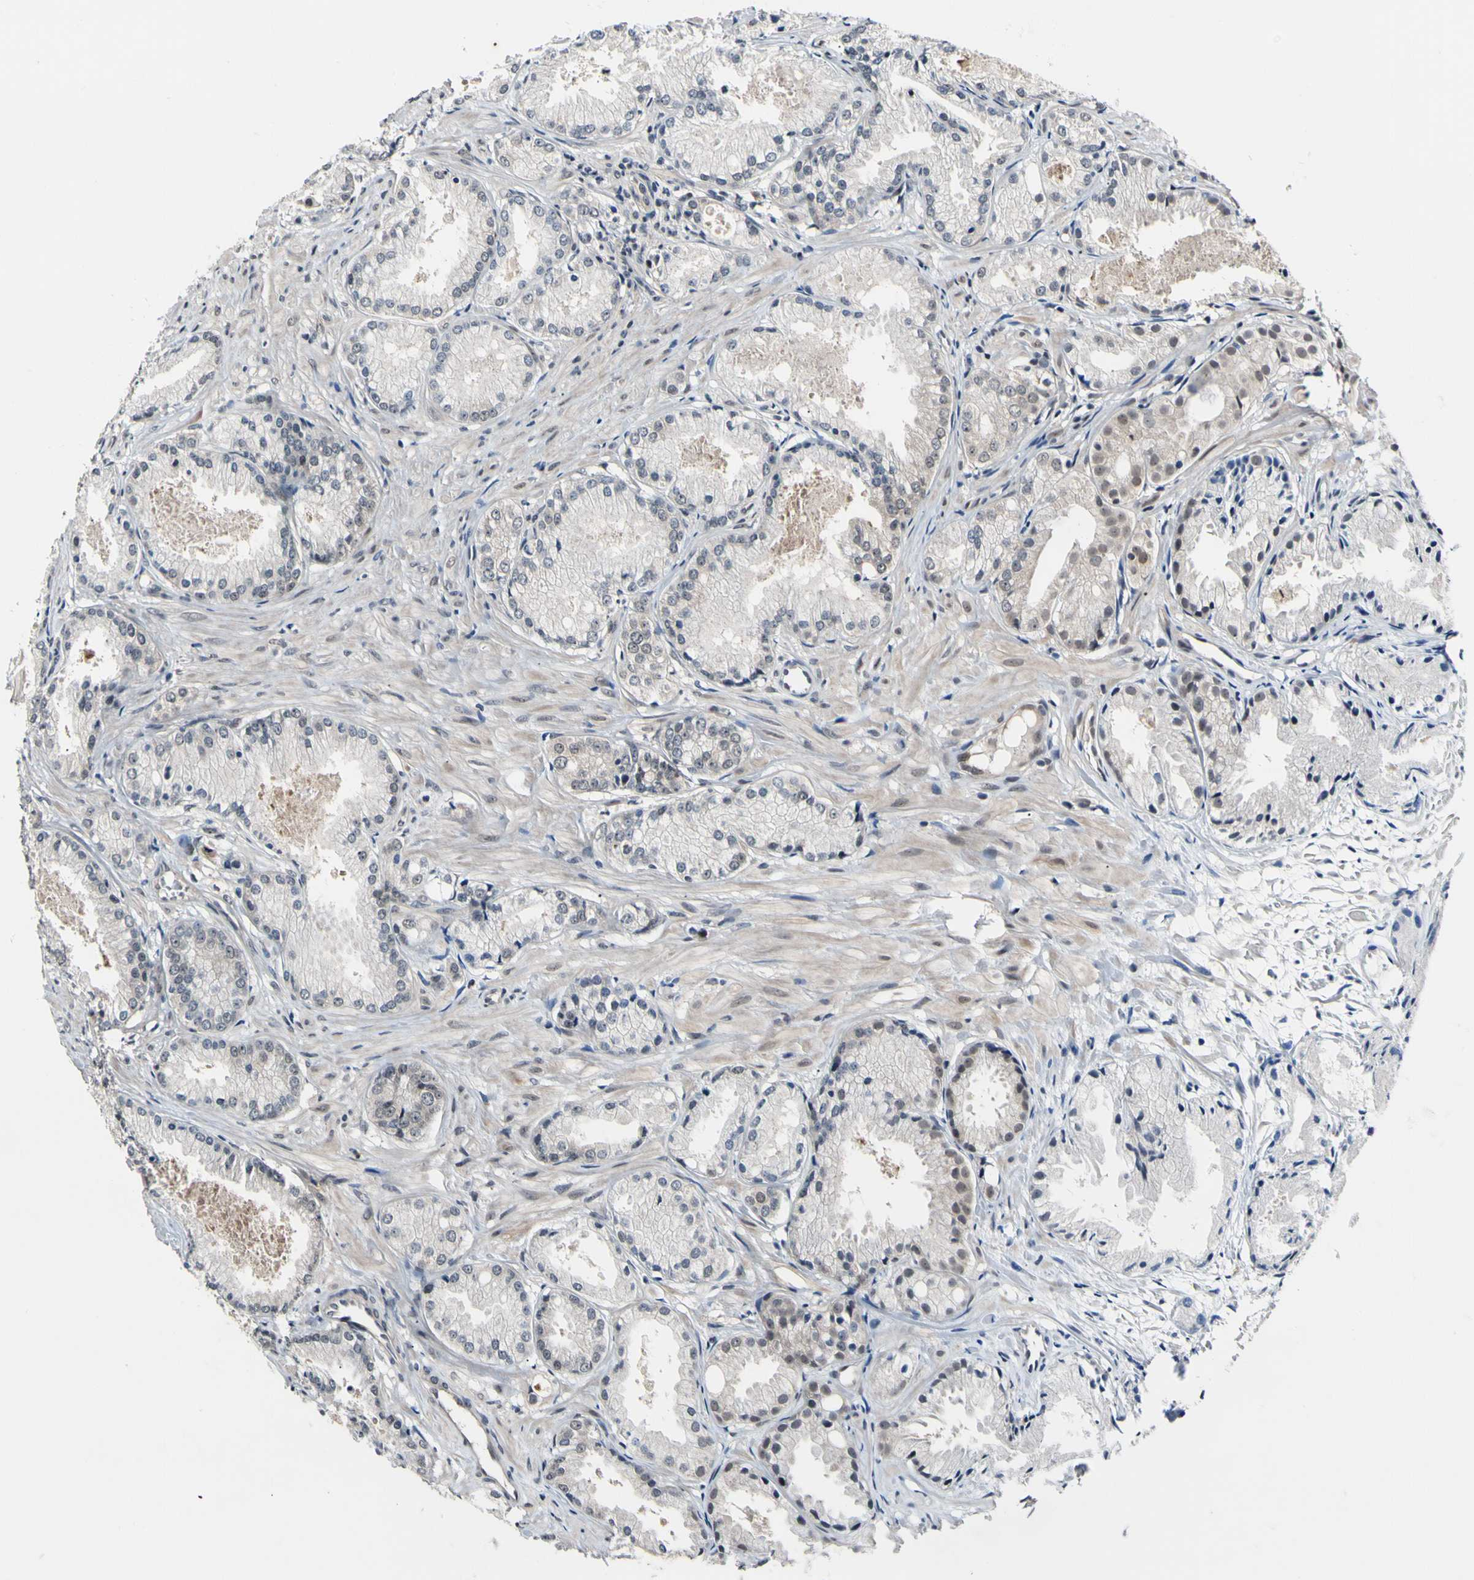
{"staining": {"intensity": "negative", "quantity": "none", "location": "none"}, "tissue": "prostate cancer", "cell_type": "Tumor cells", "image_type": "cancer", "snomed": [{"axis": "morphology", "description": "Adenocarcinoma, Low grade"}, {"axis": "topography", "description": "Prostate"}], "caption": "Micrograph shows no significant protein staining in tumor cells of low-grade adenocarcinoma (prostate).", "gene": "PSMD10", "patient": {"sex": "male", "age": 72}}